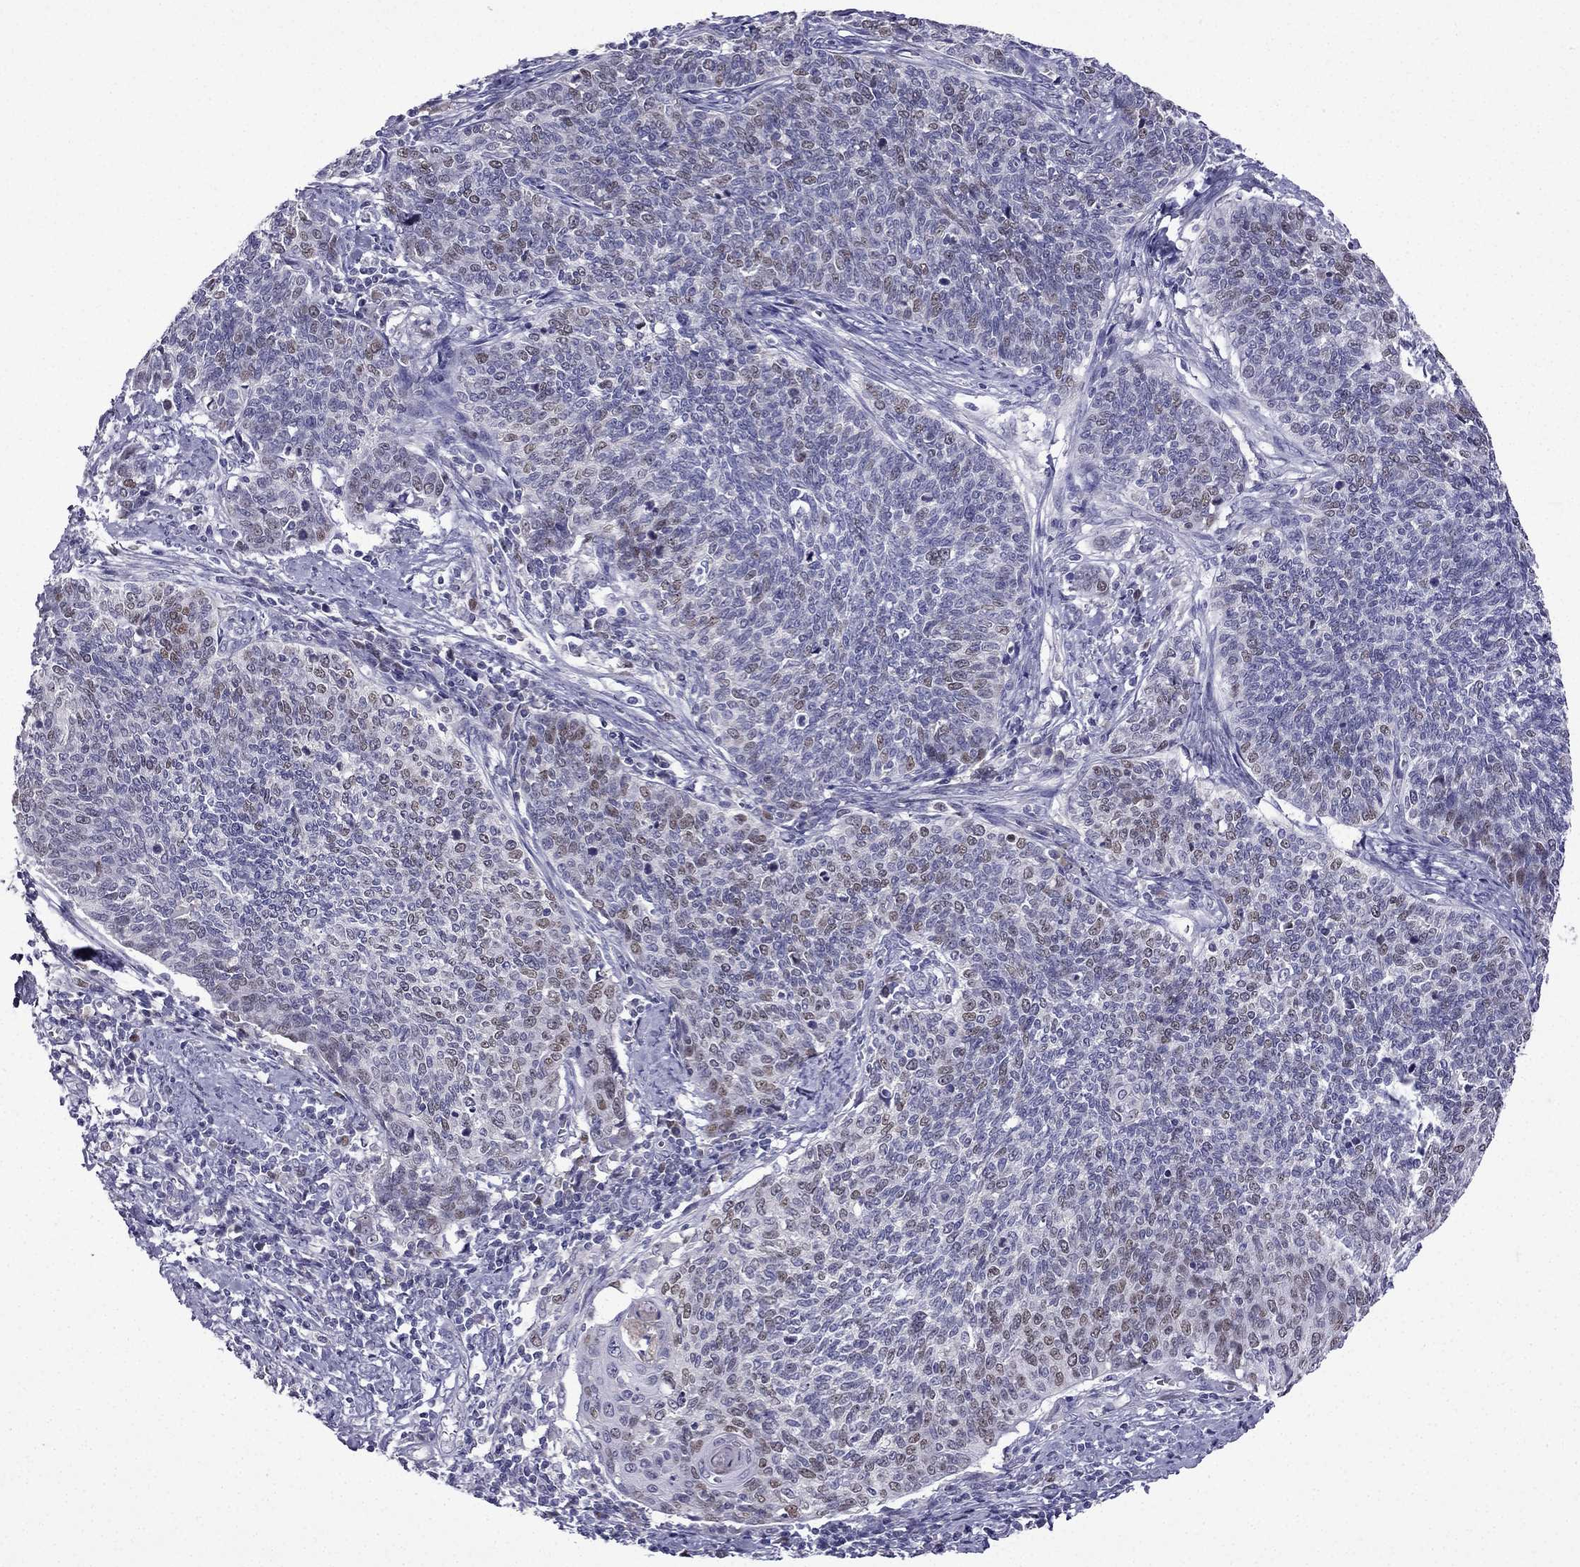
{"staining": {"intensity": "weak", "quantity": "<25%", "location": "nuclear"}, "tissue": "cervical cancer", "cell_type": "Tumor cells", "image_type": "cancer", "snomed": [{"axis": "morphology", "description": "Squamous cell carcinoma, NOS"}, {"axis": "topography", "description": "Cervix"}], "caption": "The histopathology image demonstrates no significant positivity in tumor cells of cervical cancer.", "gene": "UHRF1", "patient": {"sex": "female", "age": 39}}